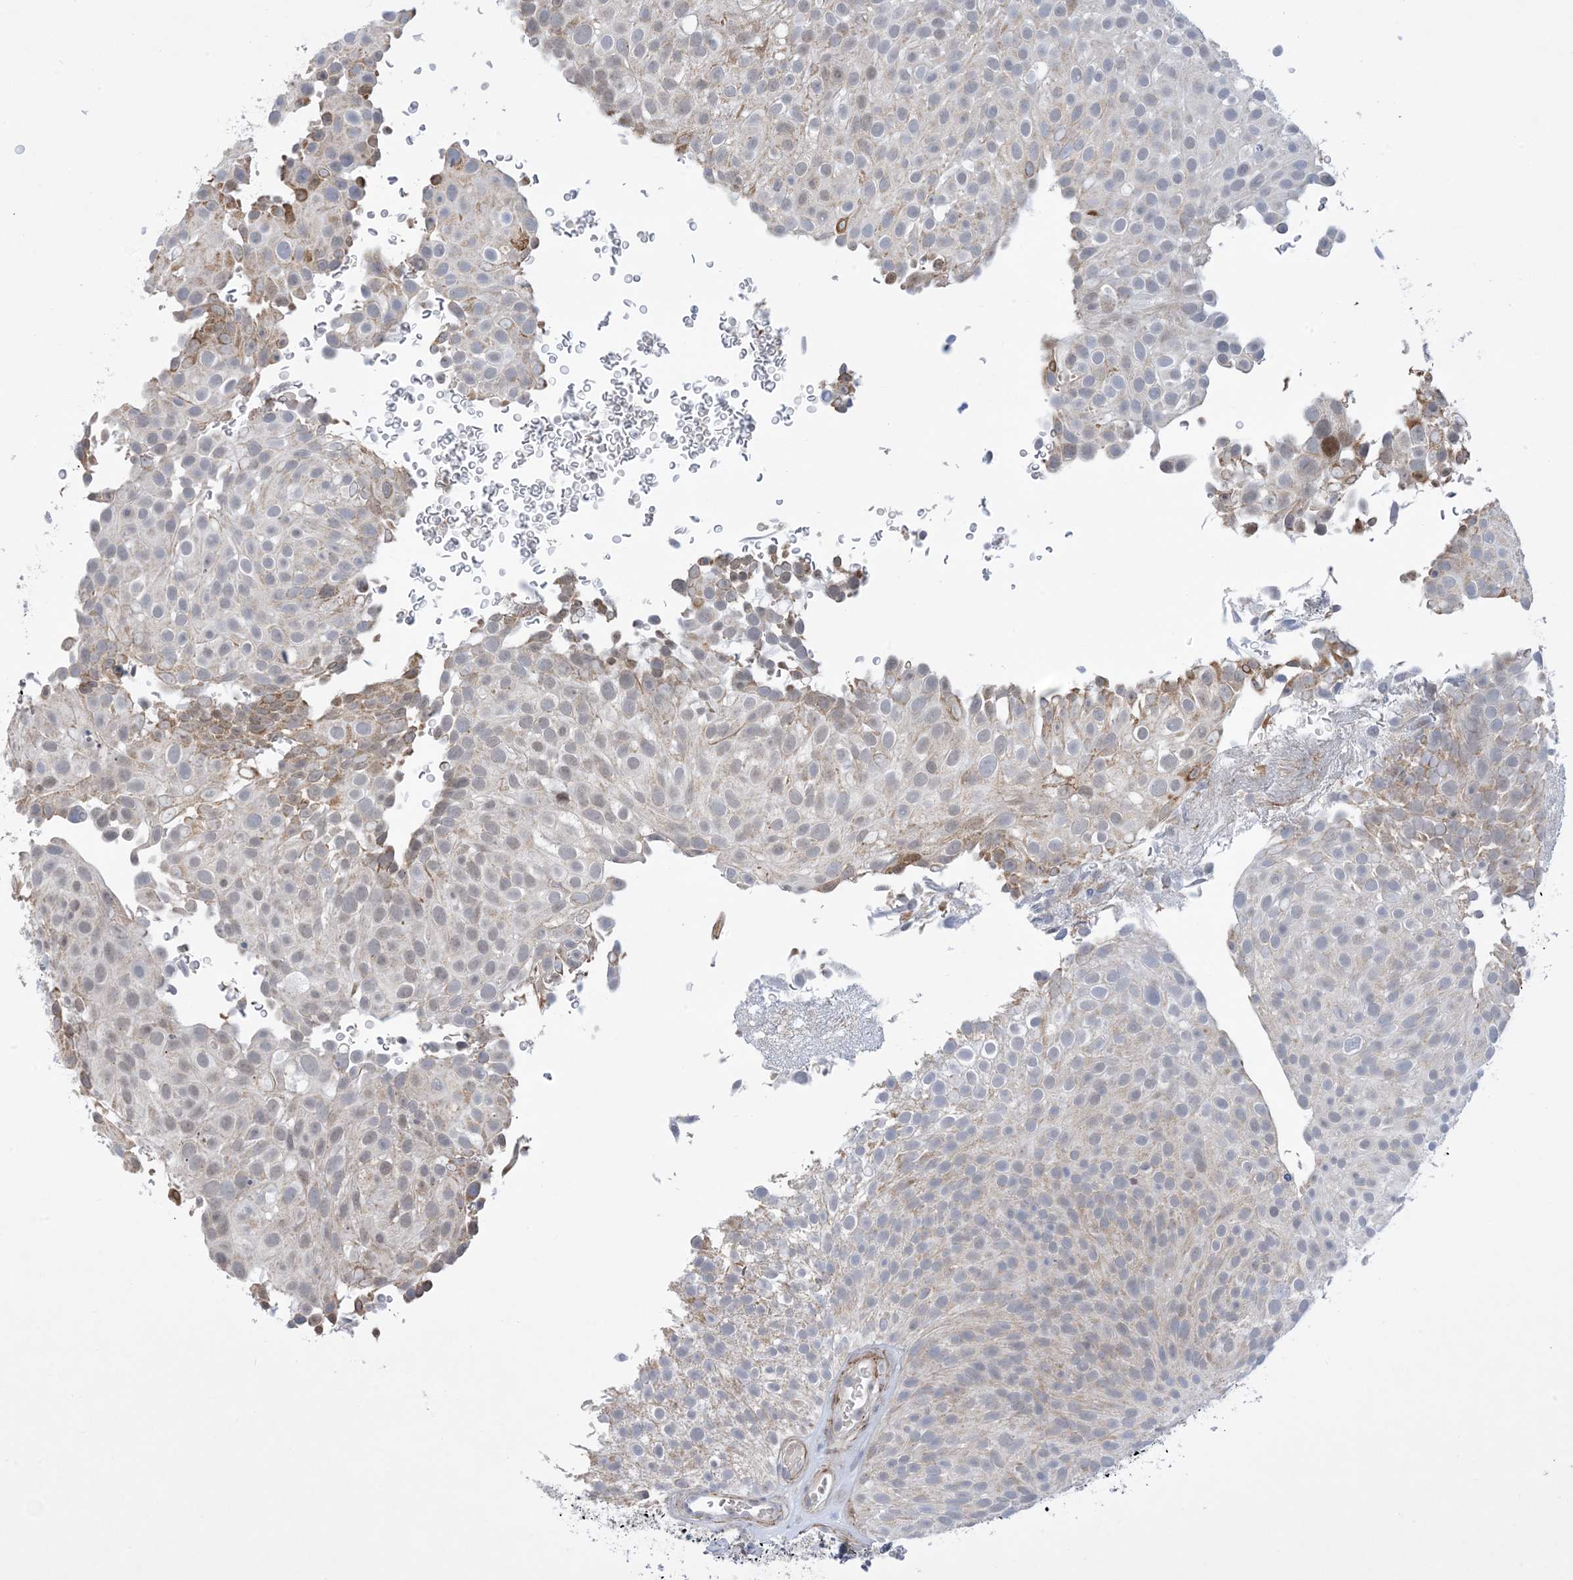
{"staining": {"intensity": "weak", "quantity": "25%-75%", "location": "cytoplasmic/membranous"}, "tissue": "urothelial cancer", "cell_type": "Tumor cells", "image_type": "cancer", "snomed": [{"axis": "morphology", "description": "Urothelial carcinoma, Low grade"}, {"axis": "topography", "description": "Urinary bladder"}], "caption": "Immunohistochemical staining of low-grade urothelial carcinoma displays low levels of weak cytoplasmic/membranous protein positivity in about 25%-75% of tumor cells. Immunohistochemistry (ihc) stains the protein of interest in brown and the nuclei are stained blue.", "gene": "ZNF8", "patient": {"sex": "male", "age": 78}}